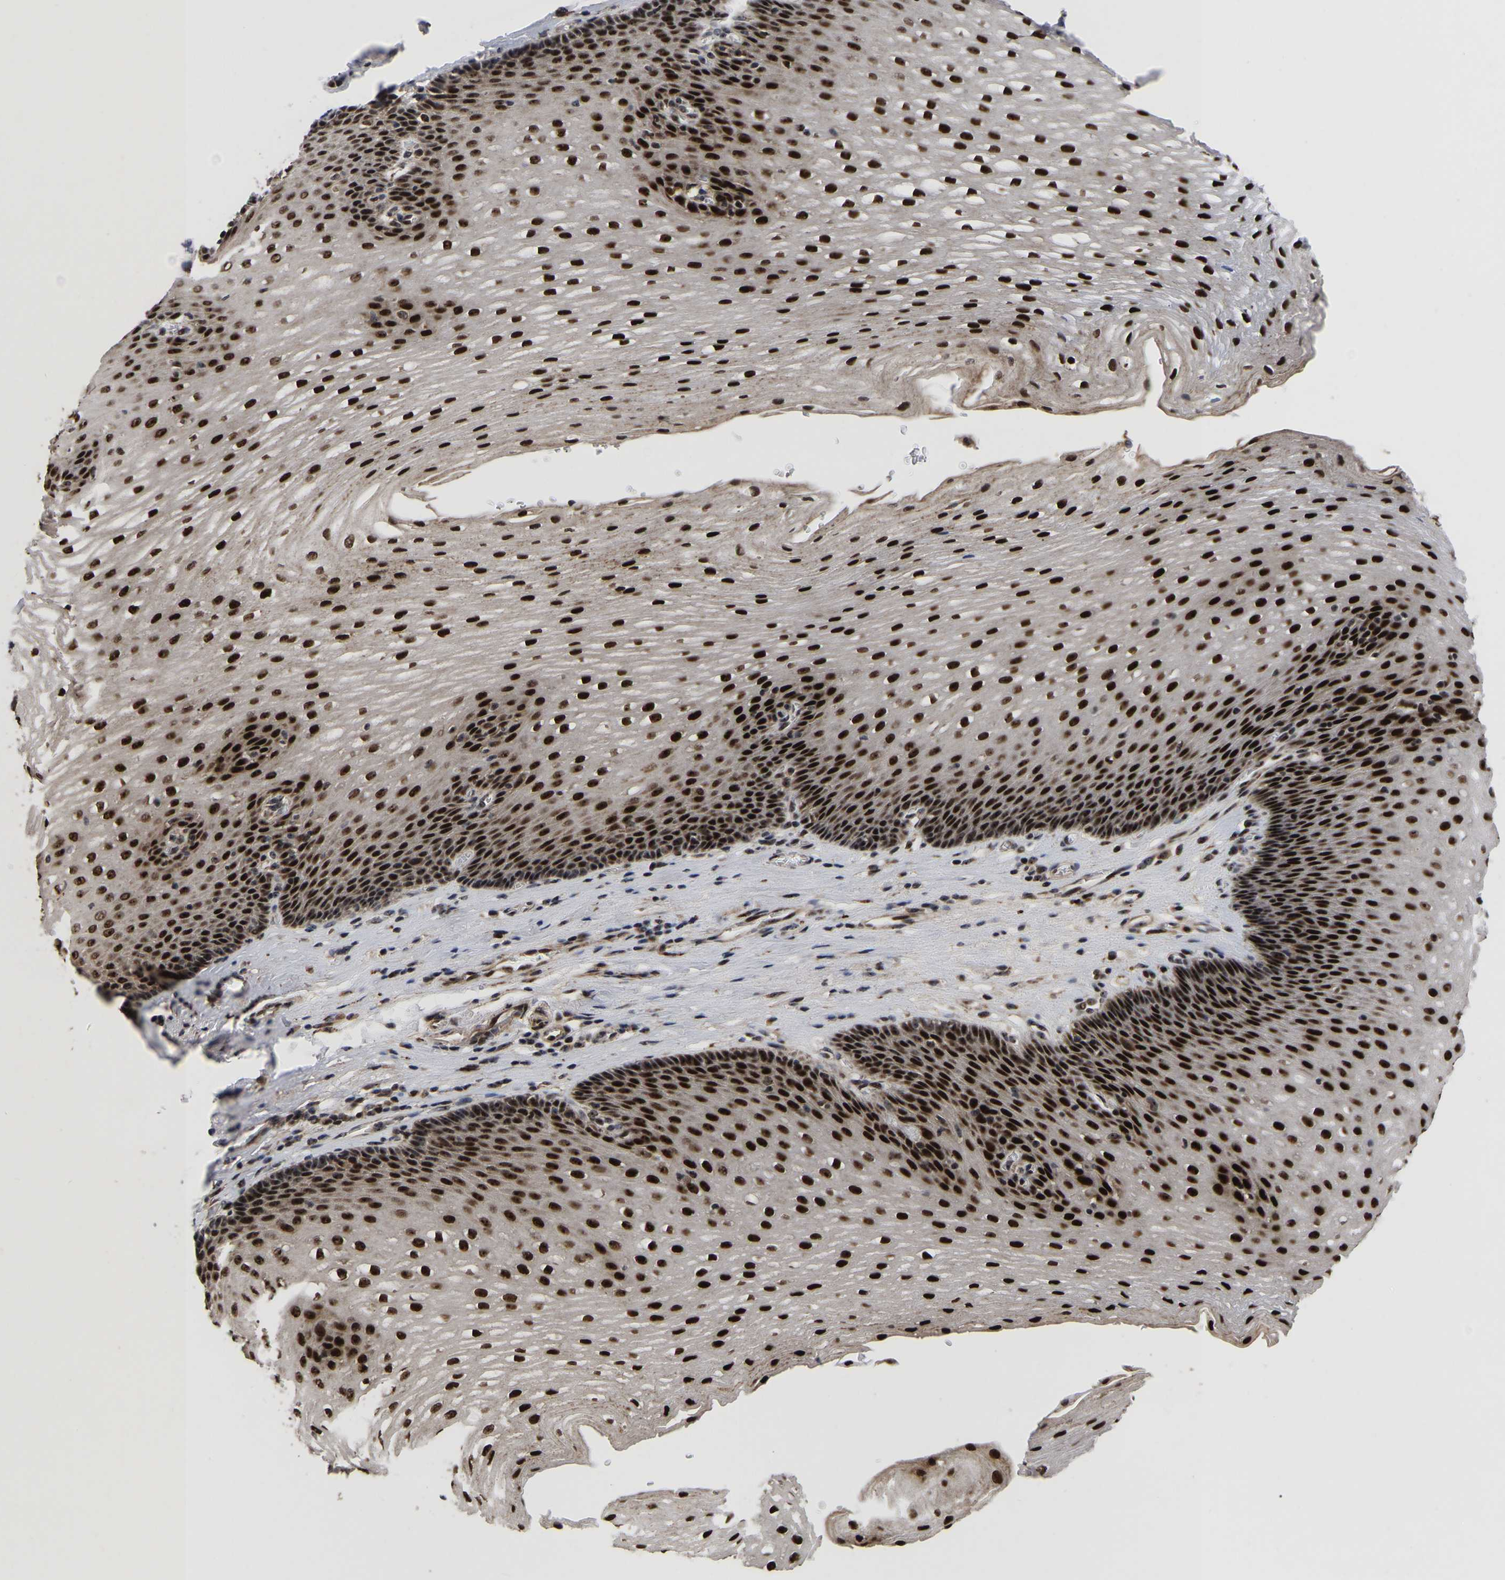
{"staining": {"intensity": "strong", "quantity": ">75%", "location": "nuclear"}, "tissue": "esophagus", "cell_type": "Squamous epithelial cells", "image_type": "normal", "snomed": [{"axis": "morphology", "description": "Normal tissue, NOS"}, {"axis": "topography", "description": "Esophagus"}], "caption": "Immunohistochemistry (IHC) image of normal human esophagus stained for a protein (brown), which shows high levels of strong nuclear positivity in about >75% of squamous epithelial cells.", "gene": "JUNB", "patient": {"sex": "male", "age": 48}}